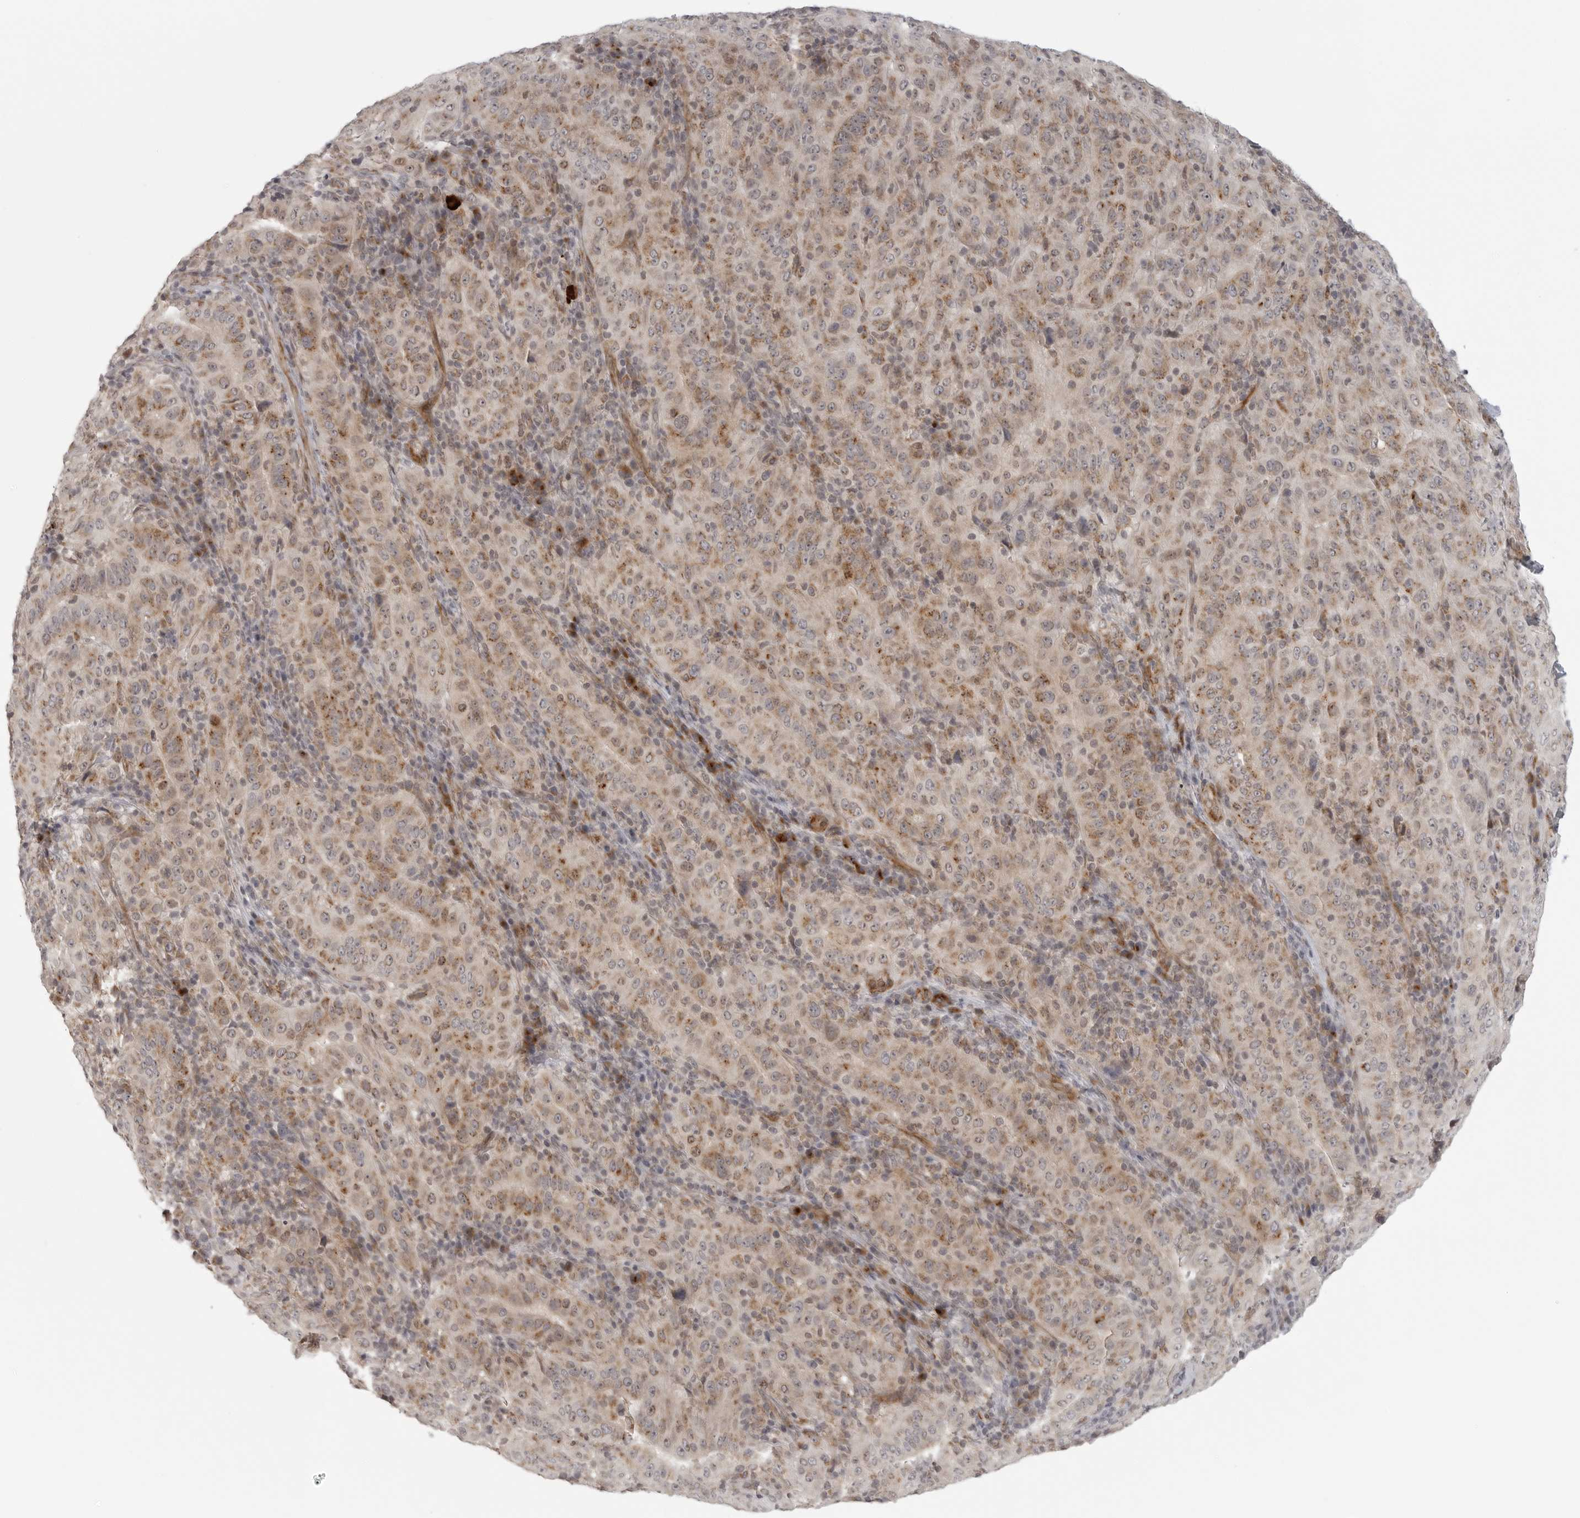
{"staining": {"intensity": "moderate", "quantity": ">75%", "location": "cytoplasmic/membranous"}, "tissue": "pancreatic cancer", "cell_type": "Tumor cells", "image_type": "cancer", "snomed": [{"axis": "morphology", "description": "Adenocarcinoma, NOS"}, {"axis": "topography", "description": "Pancreas"}], "caption": "A photomicrograph showing moderate cytoplasmic/membranous staining in about >75% of tumor cells in pancreatic adenocarcinoma, as visualized by brown immunohistochemical staining.", "gene": "TUT4", "patient": {"sex": "male", "age": 63}}